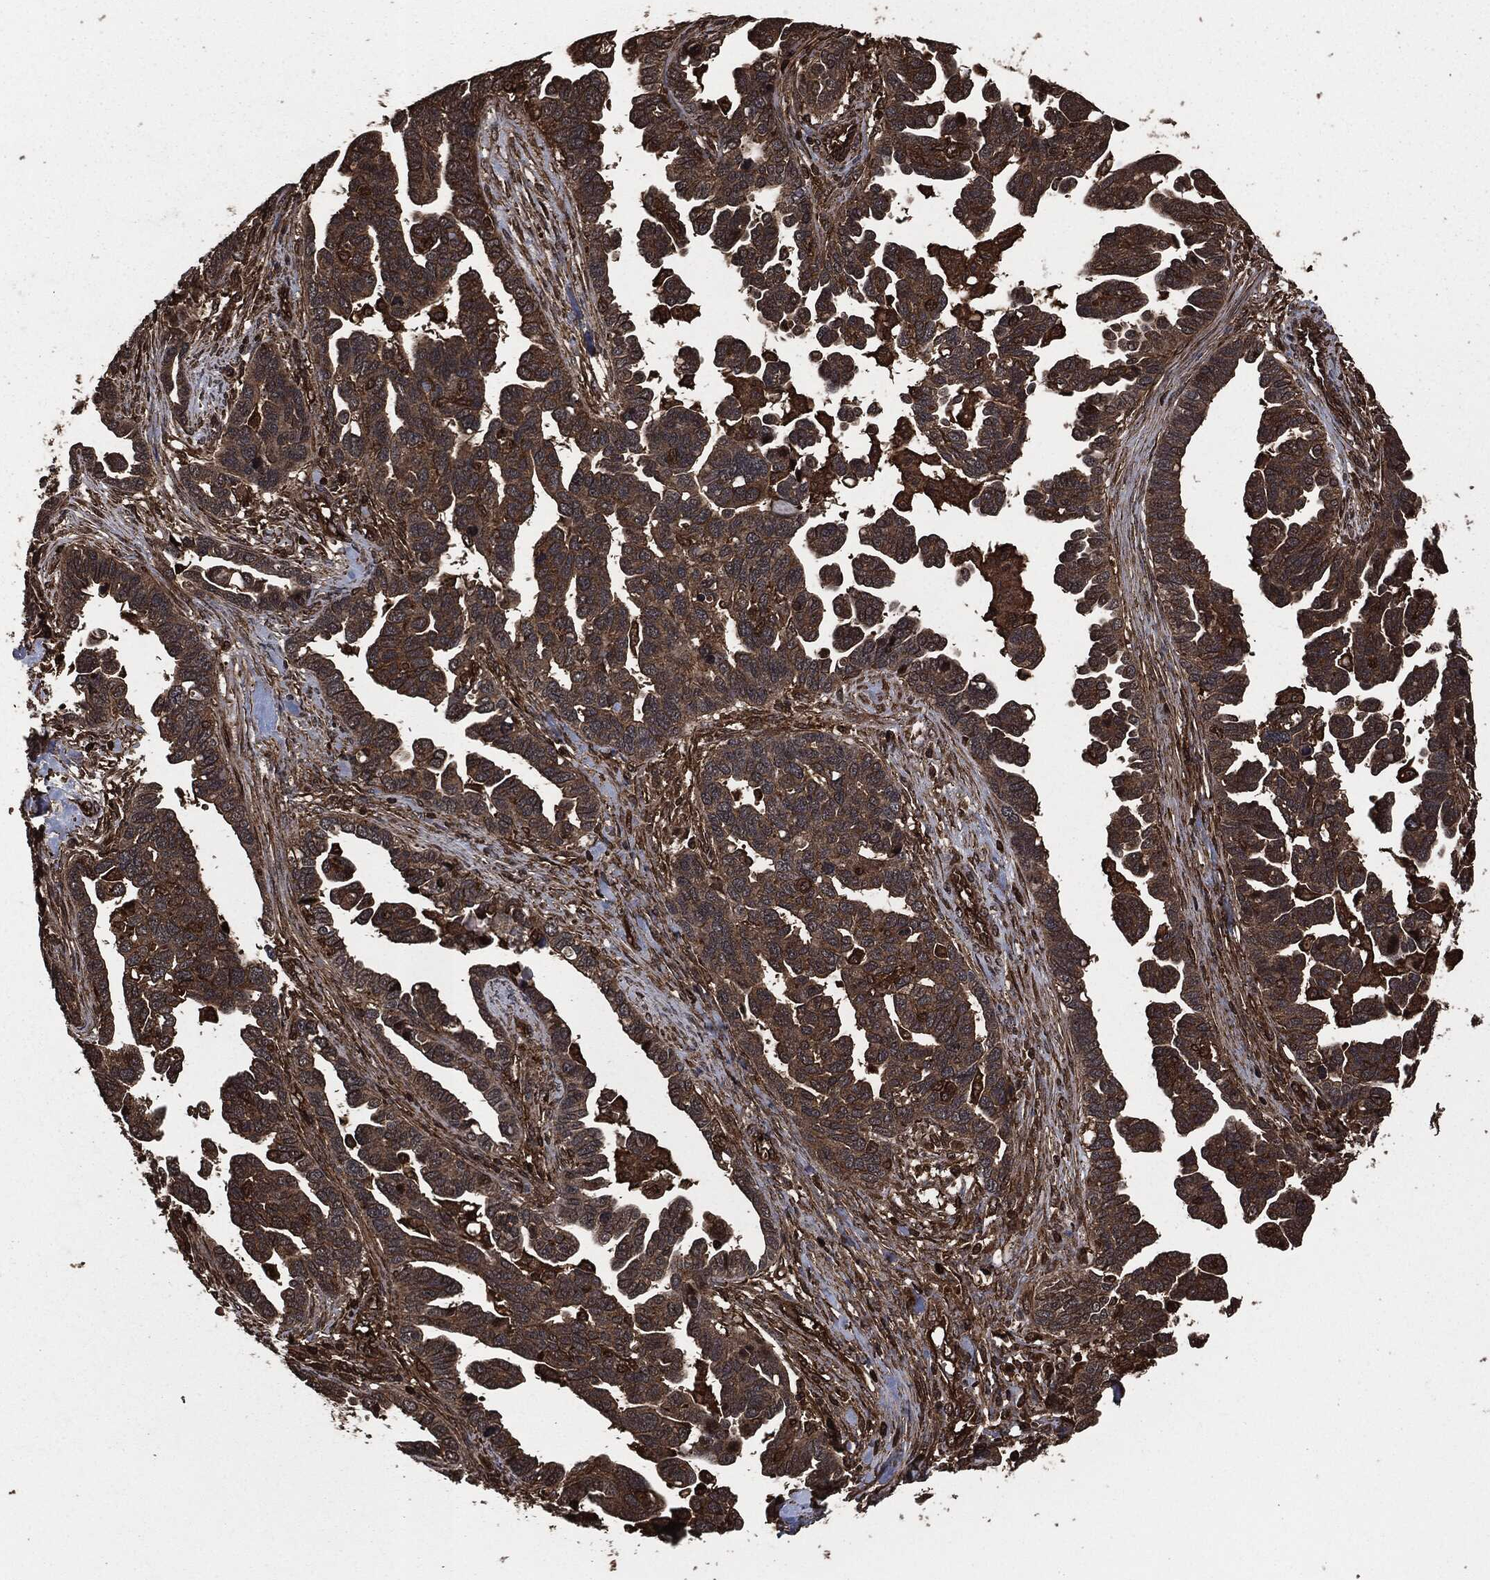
{"staining": {"intensity": "strong", "quantity": ">75%", "location": "cytoplasmic/membranous"}, "tissue": "ovarian cancer", "cell_type": "Tumor cells", "image_type": "cancer", "snomed": [{"axis": "morphology", "description": "Cystadenocarcinoma, serous, NOS"}, {"axis": "topography", "description": "Ovary"}], "caption": "Ovarian cancer tissue displays strong cytoplasmic/membranous staining in about >75% of tumor cells (DAB = brown stain, brightfield microscopy at high magnification).", "gene": "HRAS", "patient": {"sex": "female", "age": 54}}